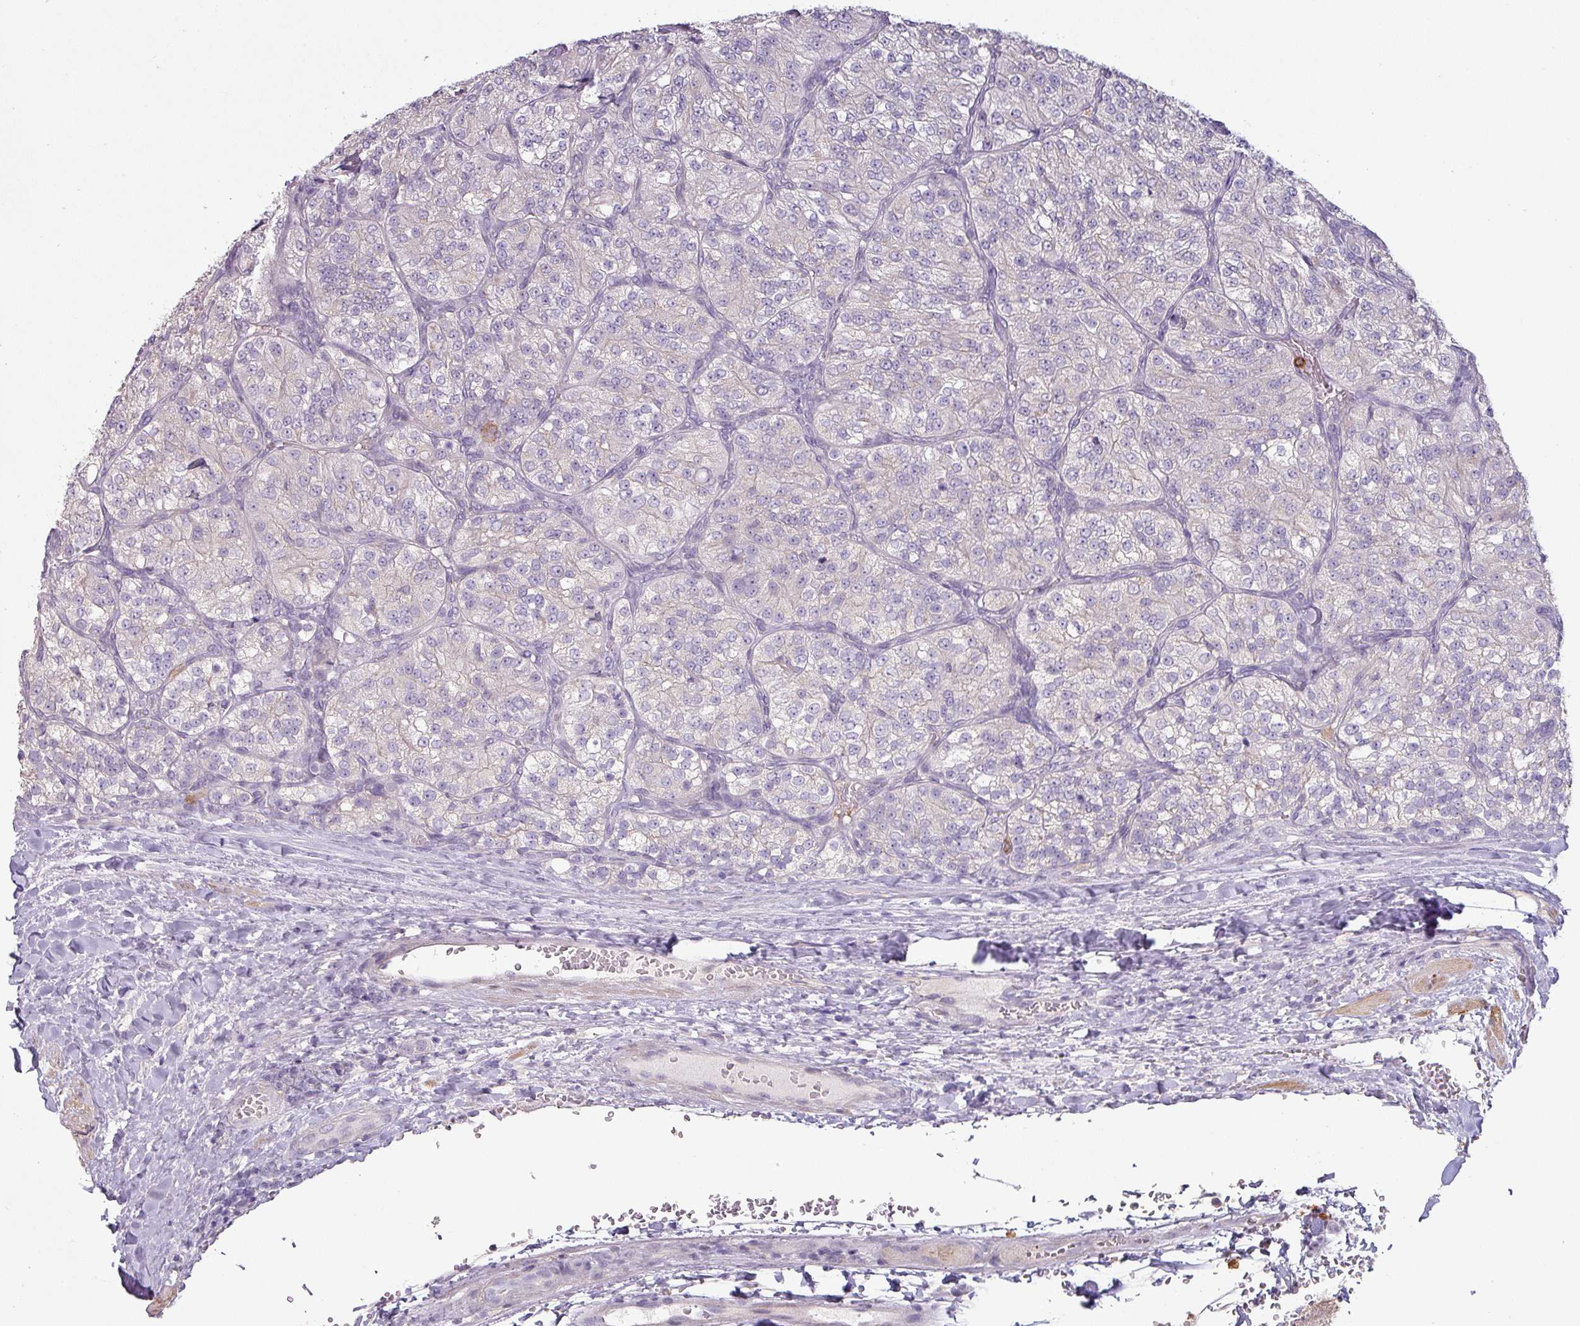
{"staining": {"intensity": "negative", "quantity": "none", "location": "none"}, "tissue": "renal cancer", "cell_type": "Tumor cells", "image_type": "cancer", "snomed": [{"axis": "morphology", "description": "Adenocarcinoma, NOS"}, {"axis": "topography", "description": "Kidney"}], "caption": "DAB immunohistochemical staining of adenocarcinoma (renal) shows no significant expression in tumor cells.", "gene": "MAGEC3", "patient": {"sex": "female", "age": 63}}